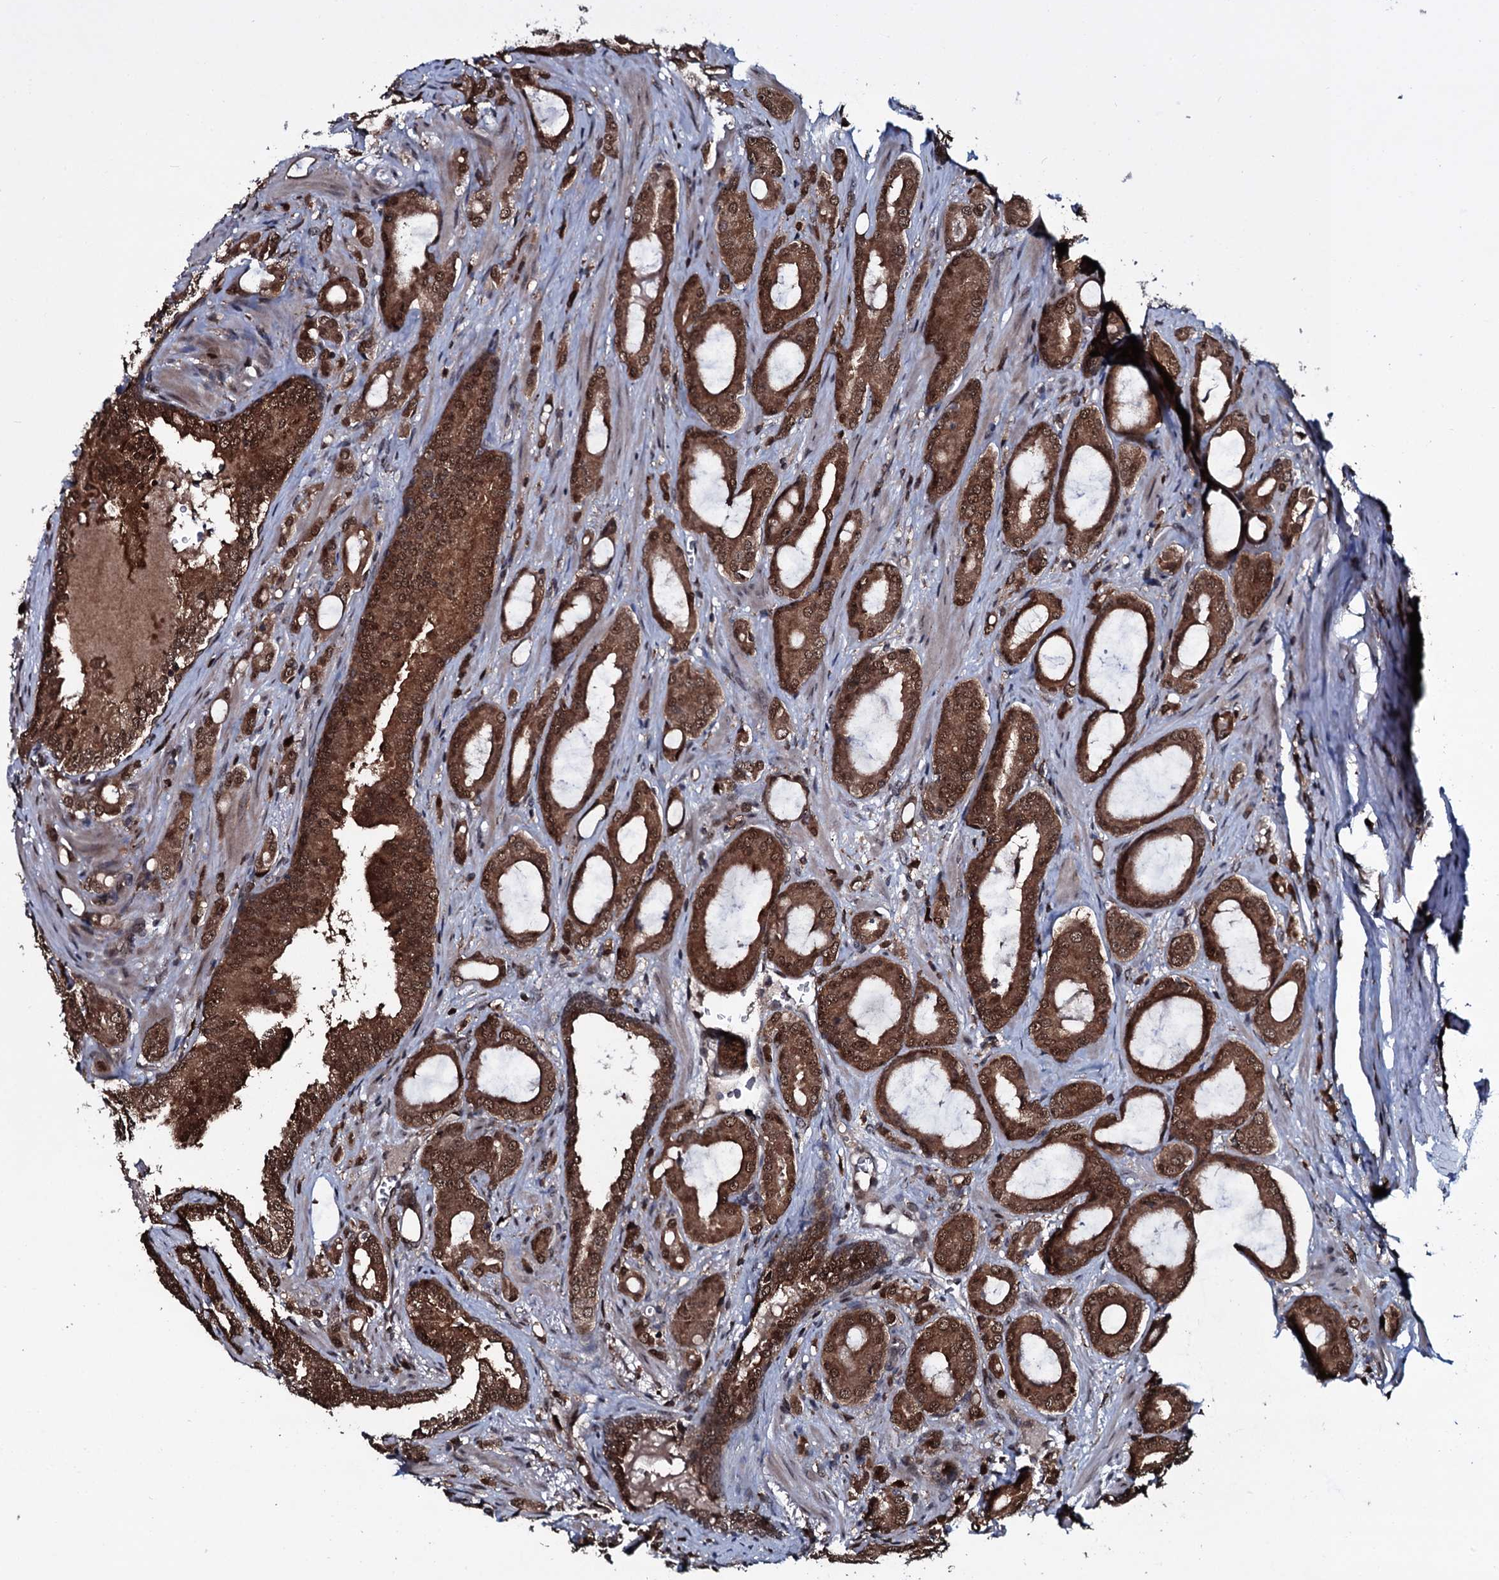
{"staining": {"intensity": "strong", "quantity": ">75%", "location": "cytoplasmic/membranous,nuclear"}, "tissue": "prostate cancer", "cell_type": "Tumor cells", "image_type": "cancer", "snomed": [{"axis": "morphology", "description": "Adenocarcinoma, High grade"}, {"axis": "topography", "description": "Prostate"}], "caption": "Immunohistochemistry staining of high-grade adenocarcinoma (prostate), which demonstrates high levels of strong cytoplasmic/membranous and nuclear positivity in about >75% of tumor cells indicating strong cytoplasmic/membranous and nuclear protein positivity. The staining was performed using DAB (3,3'-diaminobenzidine) (brown) for protein detection and nuclei were counterstained in hematoxylin (blue).", "gene": "HDDC3", "patient": {"sex": "male", "age": 72}}